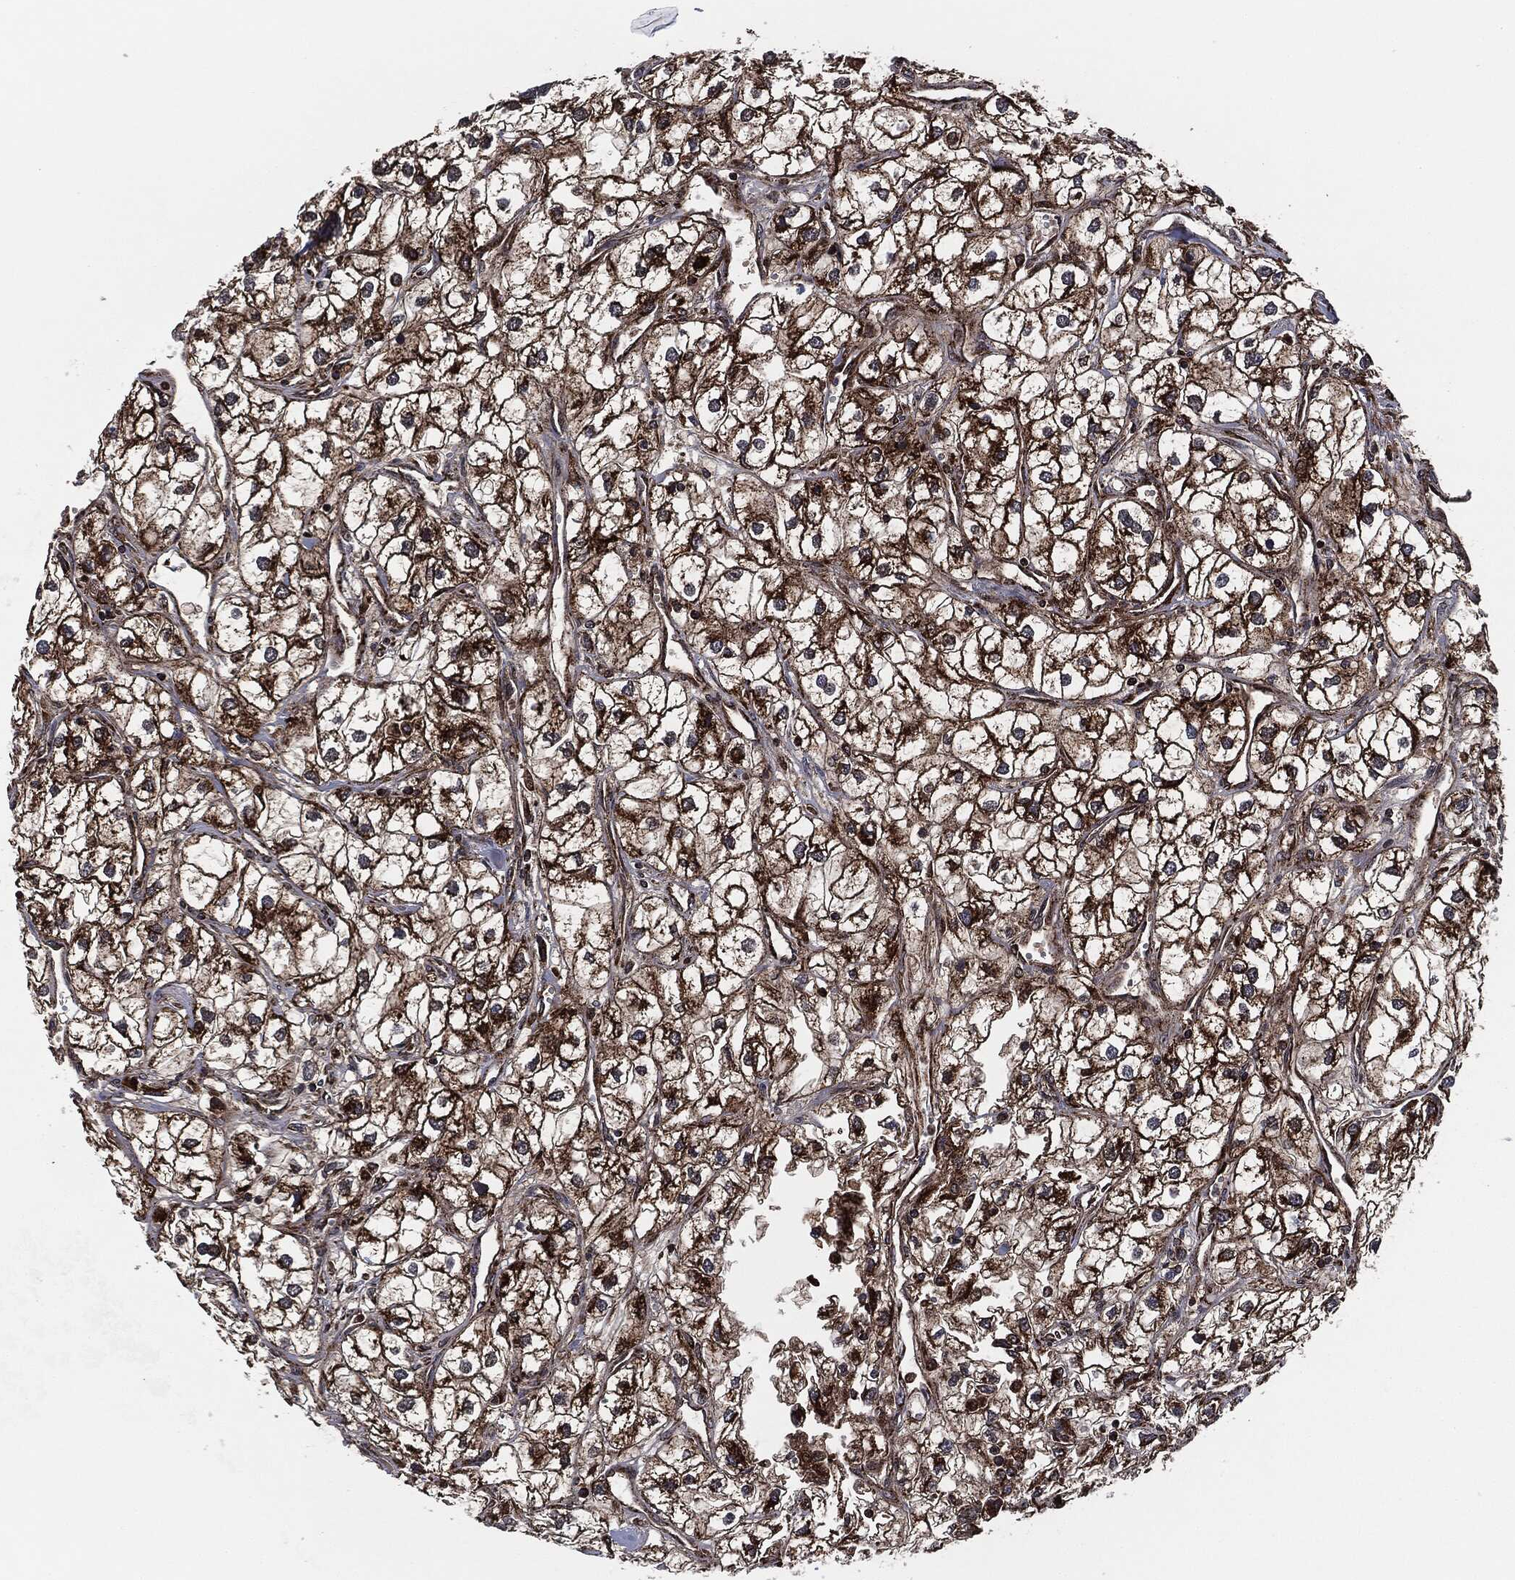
{"staining": {"intensity": "strong", "quantity": "25%-75%", "location": "cytoplasmic/membranous"}, "tissue": "renal cancer", "cell_type": "Tumor cells", "image_type": "cancer", "snomed": [{"axis": "morphology", "description": "Adenocarcinoma, NOS"}, {"axis": "topography", "description": "Kidney"}], "caption": "Brown immunohistochemical staining in human renal cancer (adenocarcinoma) exhibits strong cytoplasmic/membranous expression in approximately 25%-75% of tumor cells. The staining is performed using DAB (3,3'-diaminobenzidine) brown chromogen to label protein expression. The nuclei are counter-stained blue using hematoxylin.", "gene": "FH", "patient": {"sex": "male", "age": 59}}